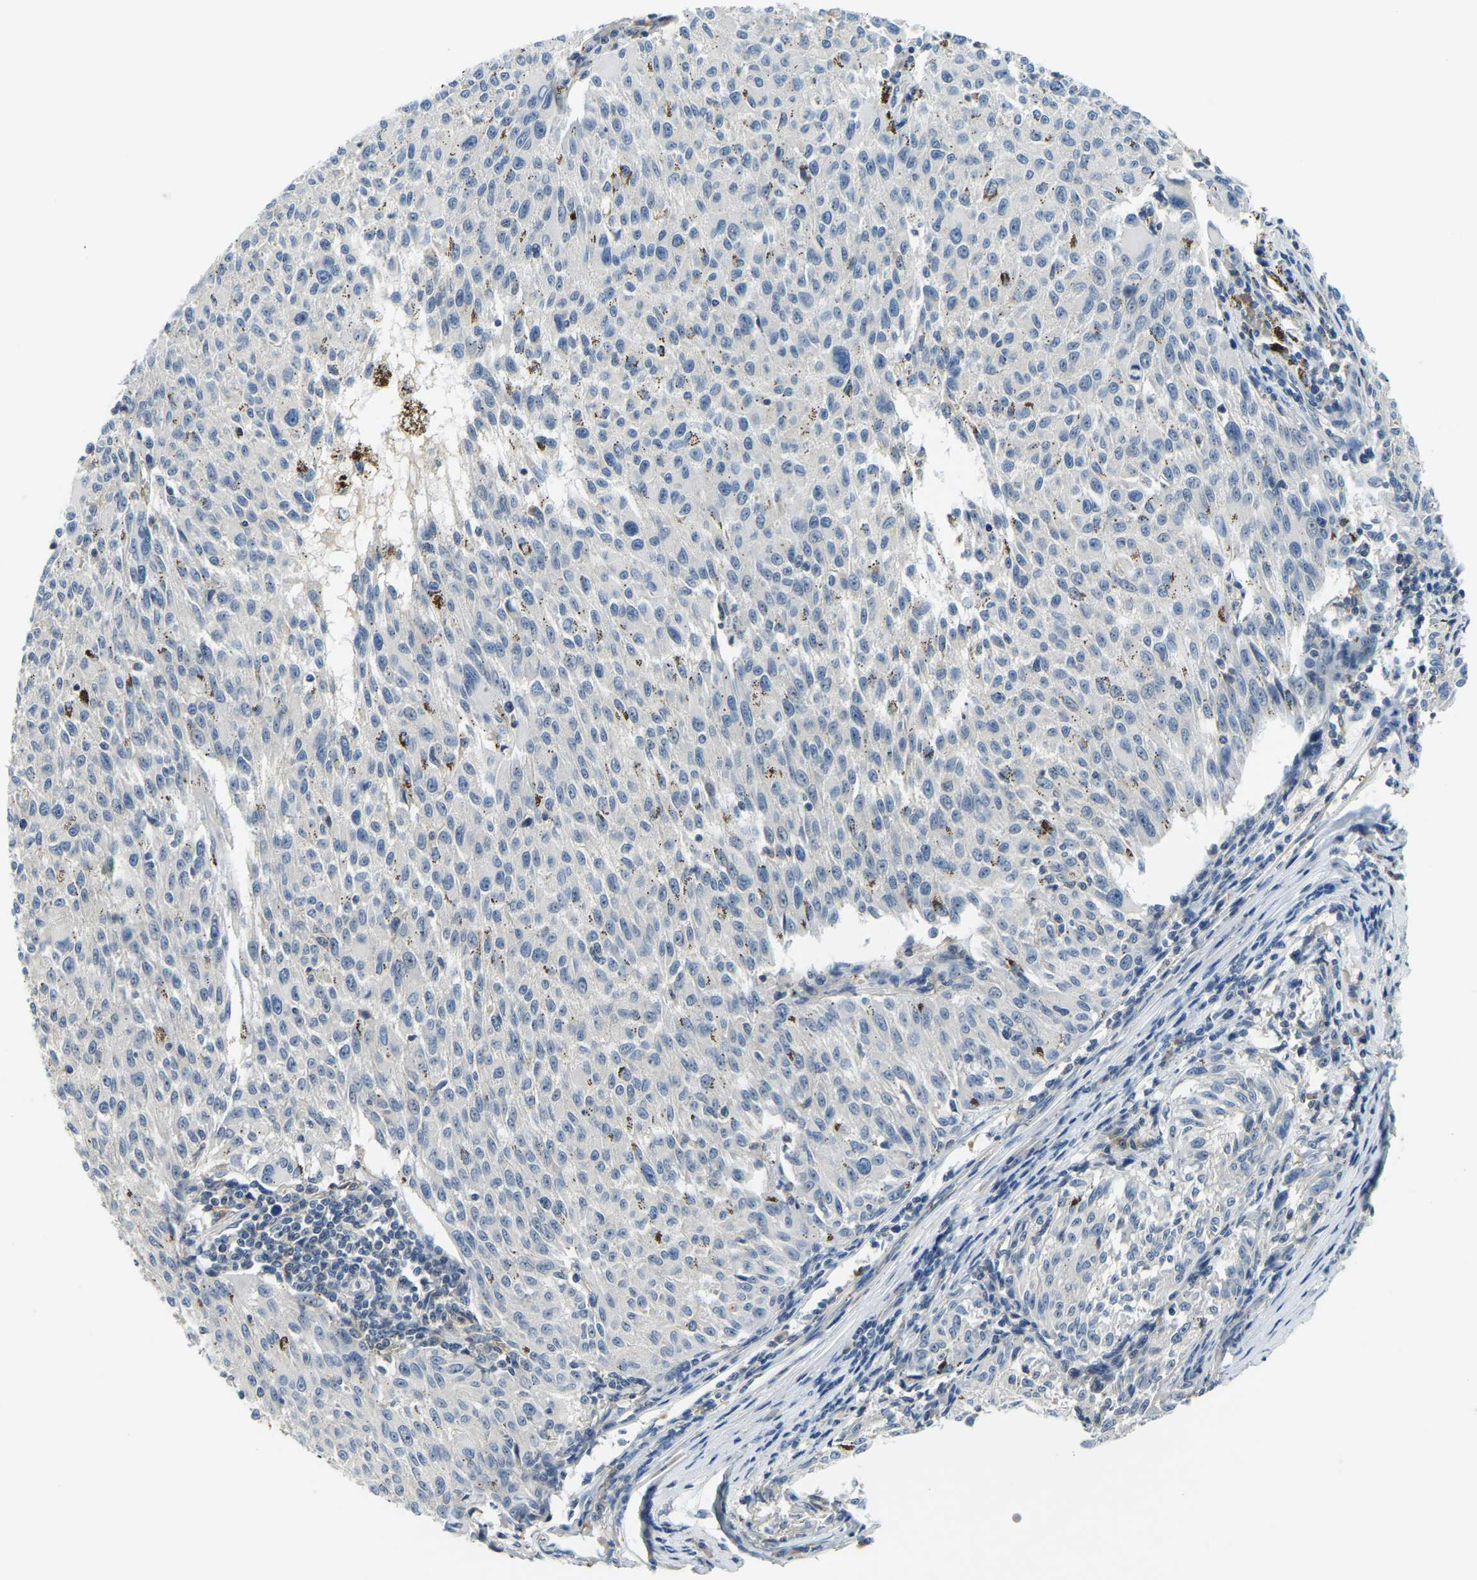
{"staining": {"intensity": "negative", "quantity": "none", "location": "none"}, "tissue": "melanoma", "cell_type": "Tumor cells", "image_type": "cancer", "snomed": [{"axis": "morphology", "description": "Malignant melanoma, NOS"}, {"axis": "topography", "description": "Skin"}], "caption": "High magnification brightfield microscopy of malignant melanoma stained with DAB (brown) and counterstained with hematoxylin (blue): tumor cells show no significant staining.", "gene": "RRP1", "patient": {"sex": "female", "age": 72}}